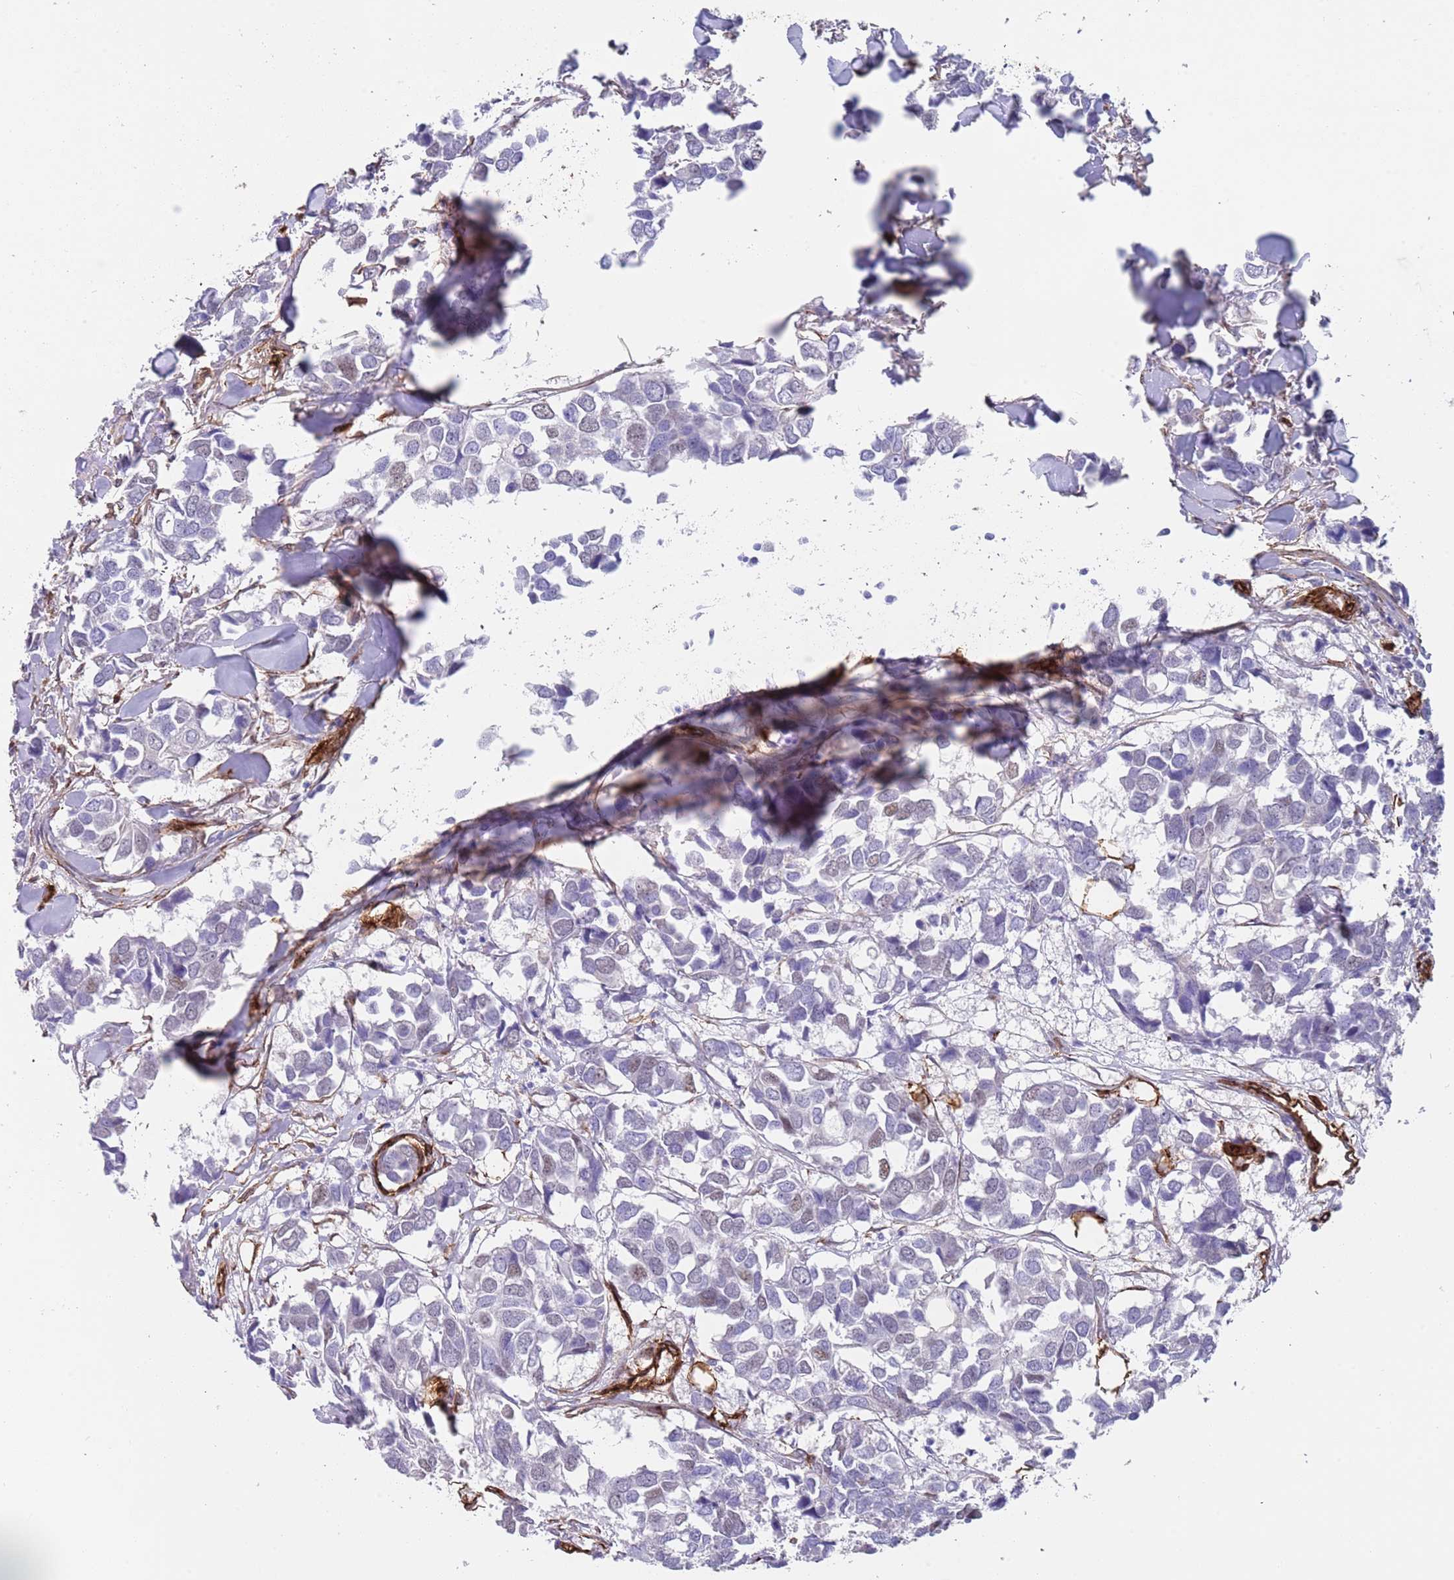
{"staining": {"intensity": "negative", "quantity": "none", "location": "none"}, "tissue": "breast cancer", "cell_type": "Tumor cells", "image_type": "cancer", "snomed": [{"axis": "morphology", "description": "Duct carcinoma"}, {"axis": "topography", "description": "Breast"}], "caption": "This is an immunohistochemistry micrograph of human breast cancer (infiltrating ductal carcinoma). There is no positivity in tumor cells.", "gene": "CAV2", "patient": {"sex": "female", "age": 83}}